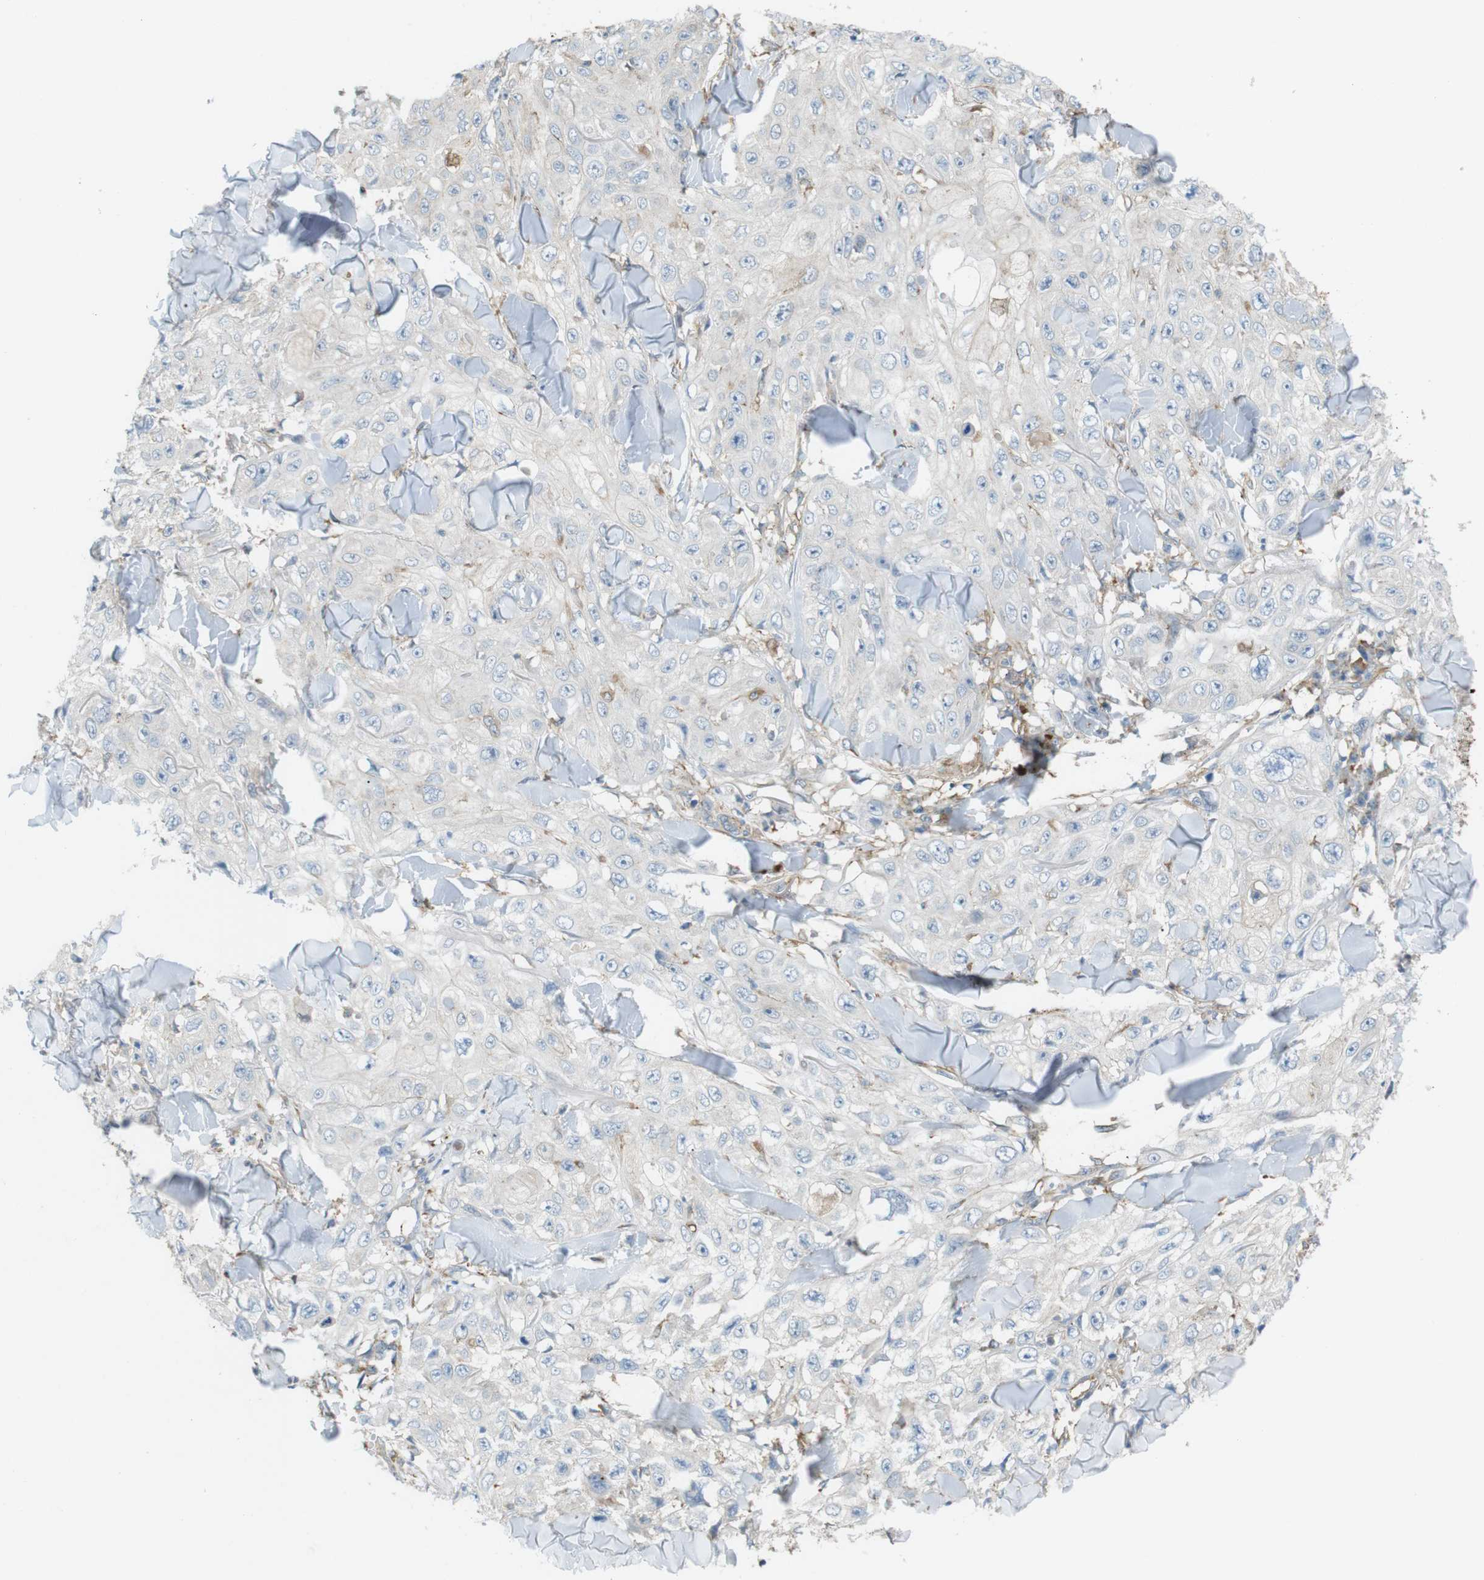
{"staining": {"intensity": "negative", "quantity": "none", "location": "none"}, "tissue": "skin cancer", "cell_type": "Tumor cells", "image_type": "cancer", "snomed": [{"axis": "morphology", "description": "Squamous cell carcinoma, NOS"}, {"axis": "topography", "description": "Skin"}], "caption": "Tumor cells are negative for brown protein staining in skin cancer.", "gene": "PEPD", "patient": {"sex": "male", "age": 86}}